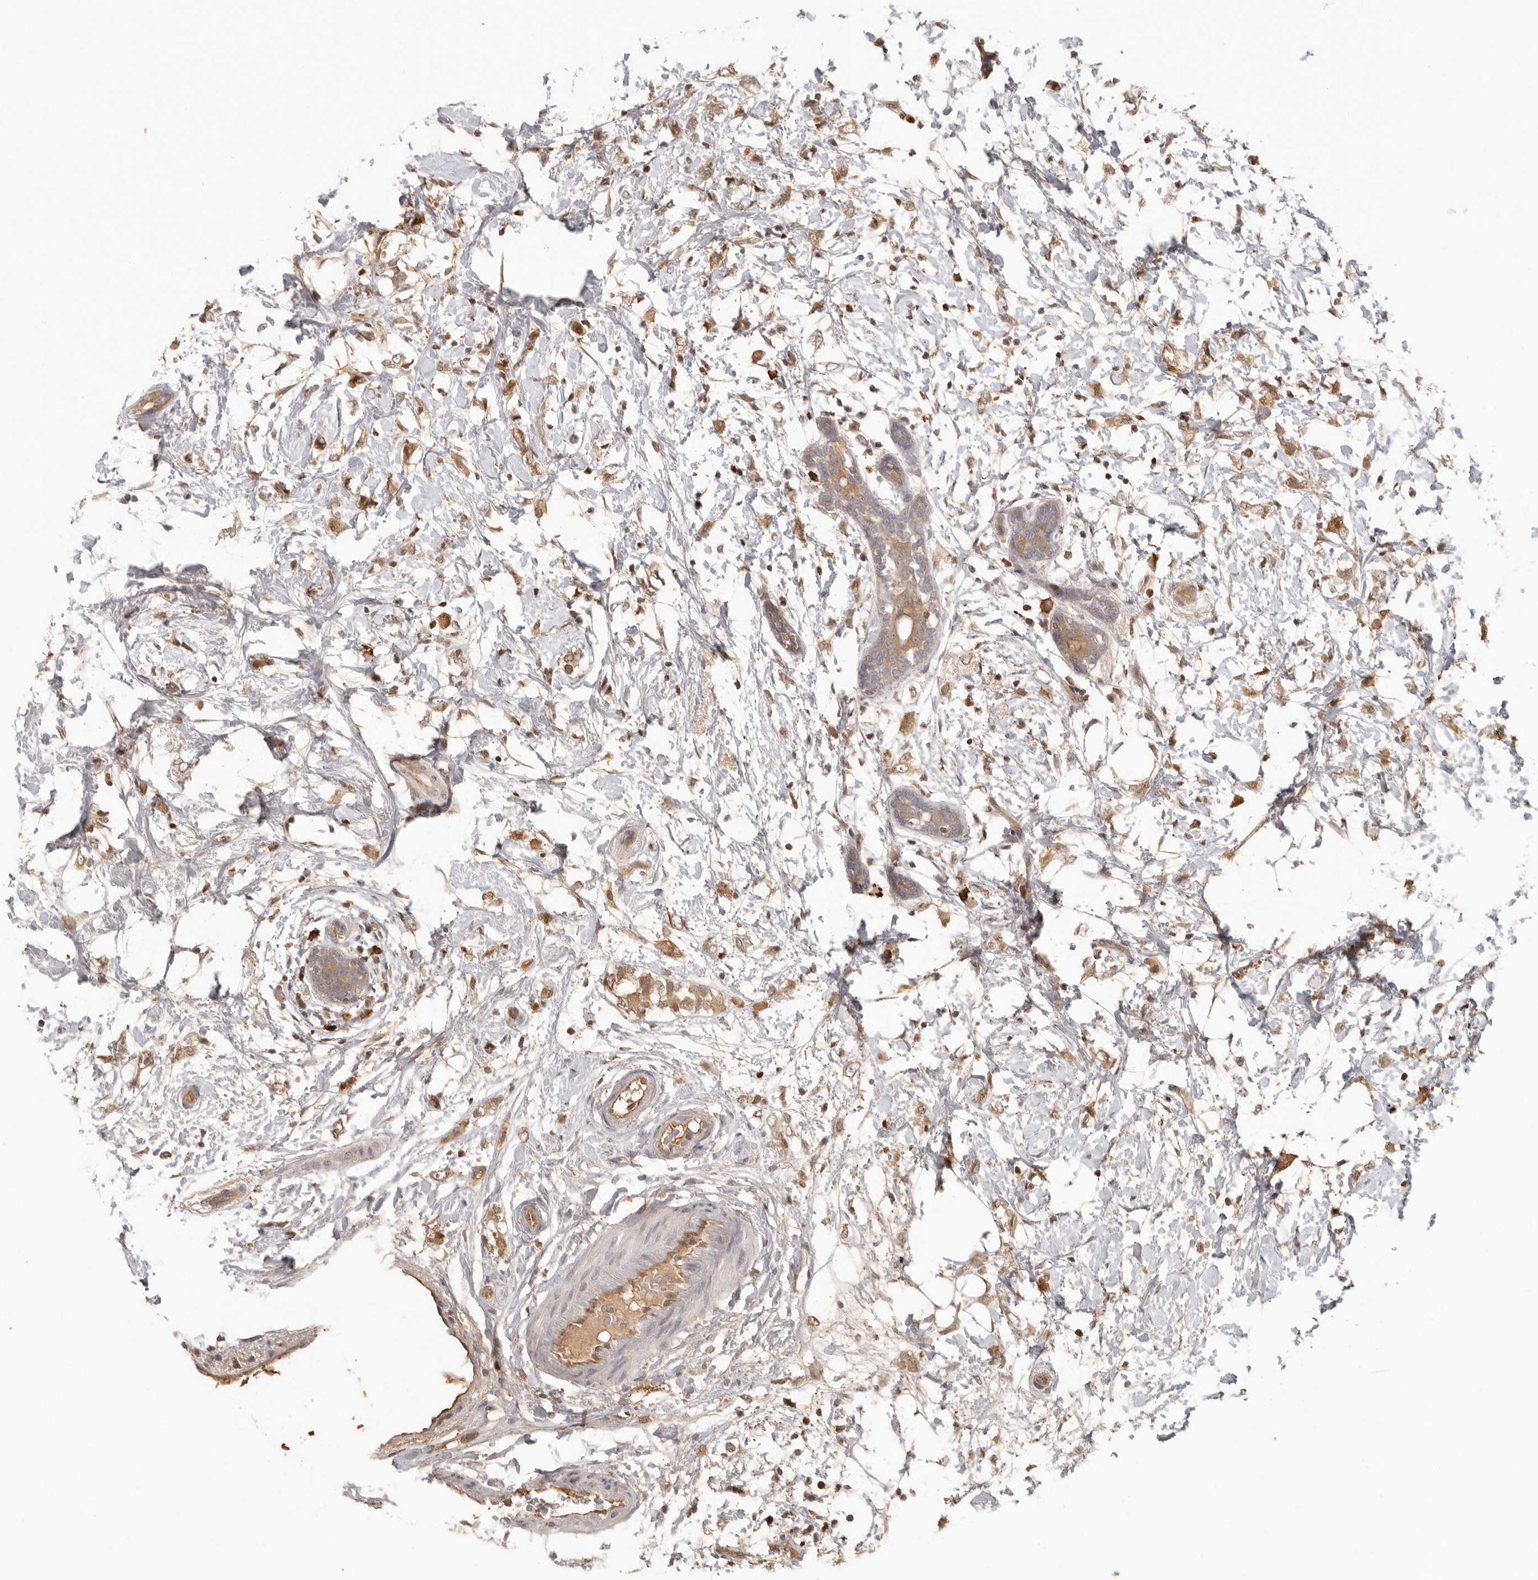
{"staining": {"intensity": "moderate", "quantity": ">75%", "location": "cytoplasmic/membranous"}, "tissue": "breast cancer", "cell_type": "Tumor cells", "image_type": "cancer", "snomed": [{"axis": "morphology", "description": "Normal tissue, NOS"}, {"axis": "morphology", "description": "Lobular carcinoma"}, {"axis": "topography", "description": "Breast"}], "caption": "An IHC photomicrograph of neoplastic tissue is shown. Protein staining in brown highlights moderate cytoplasmic/membranous positivity in lobular carcinoma (breast) within tumor cells.", "gene": "PSMA5", "patient": {"sex": "female", "age": 47}}